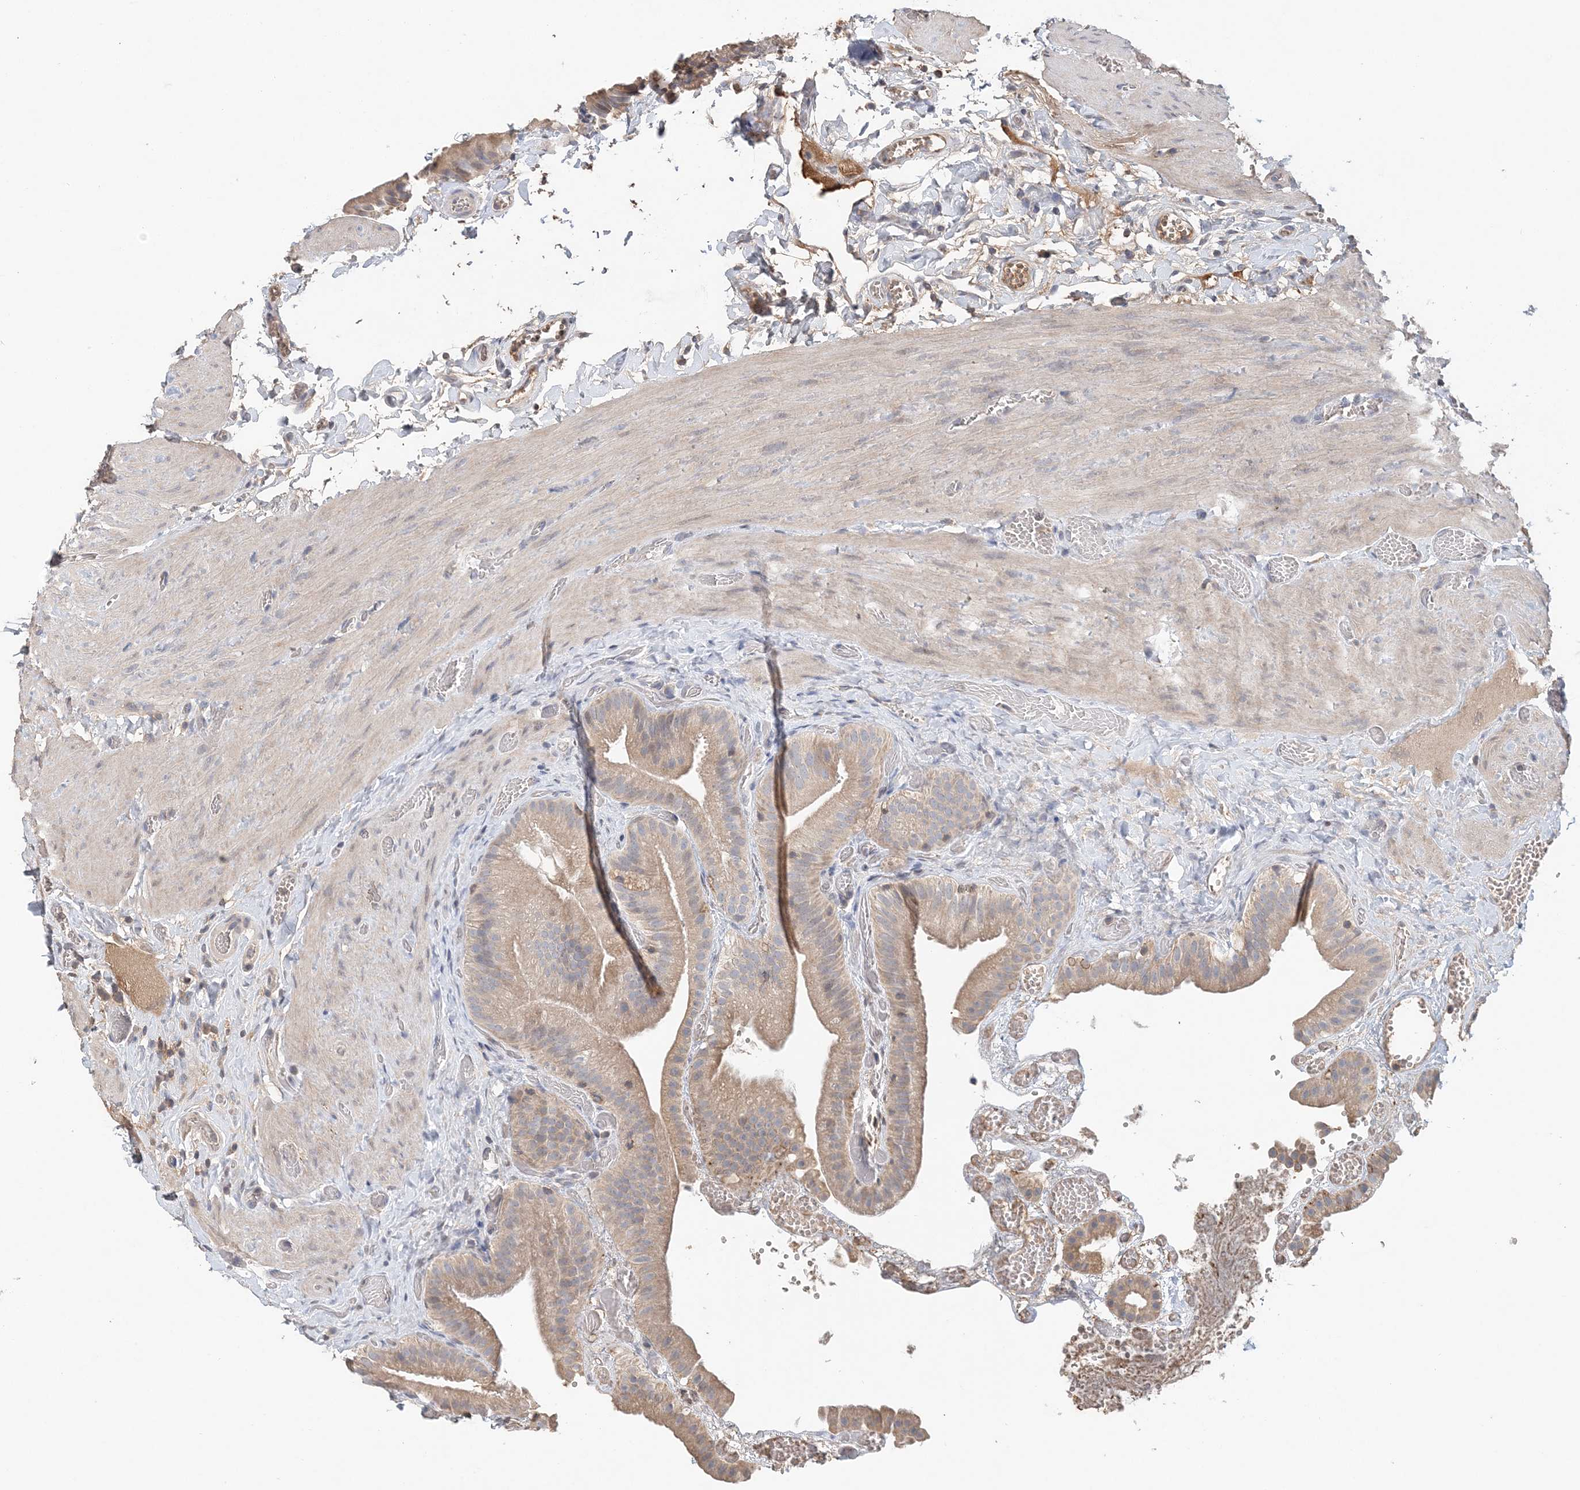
{"staining": {"intensity": "weak", "quantity": ">75%", "location": "cytoplasmic/membranous"}, "tissue": "gallbladder", "cell_type": "Glandular cells", "image_type": "normal", "snomed": [{"axis": "morphology", "description": "Normal tissue, NOS"}, {"axis": "topography", "description": "Gallbladder"}], "caption": "DAB immunohistochemical staining of benign human gallbladder reveals weak cytoplasmic/membranous protein positivity in about >75% of glandular cells.", "gene": "SYCP3", "patient": {"sex": "female", "age": 64}}